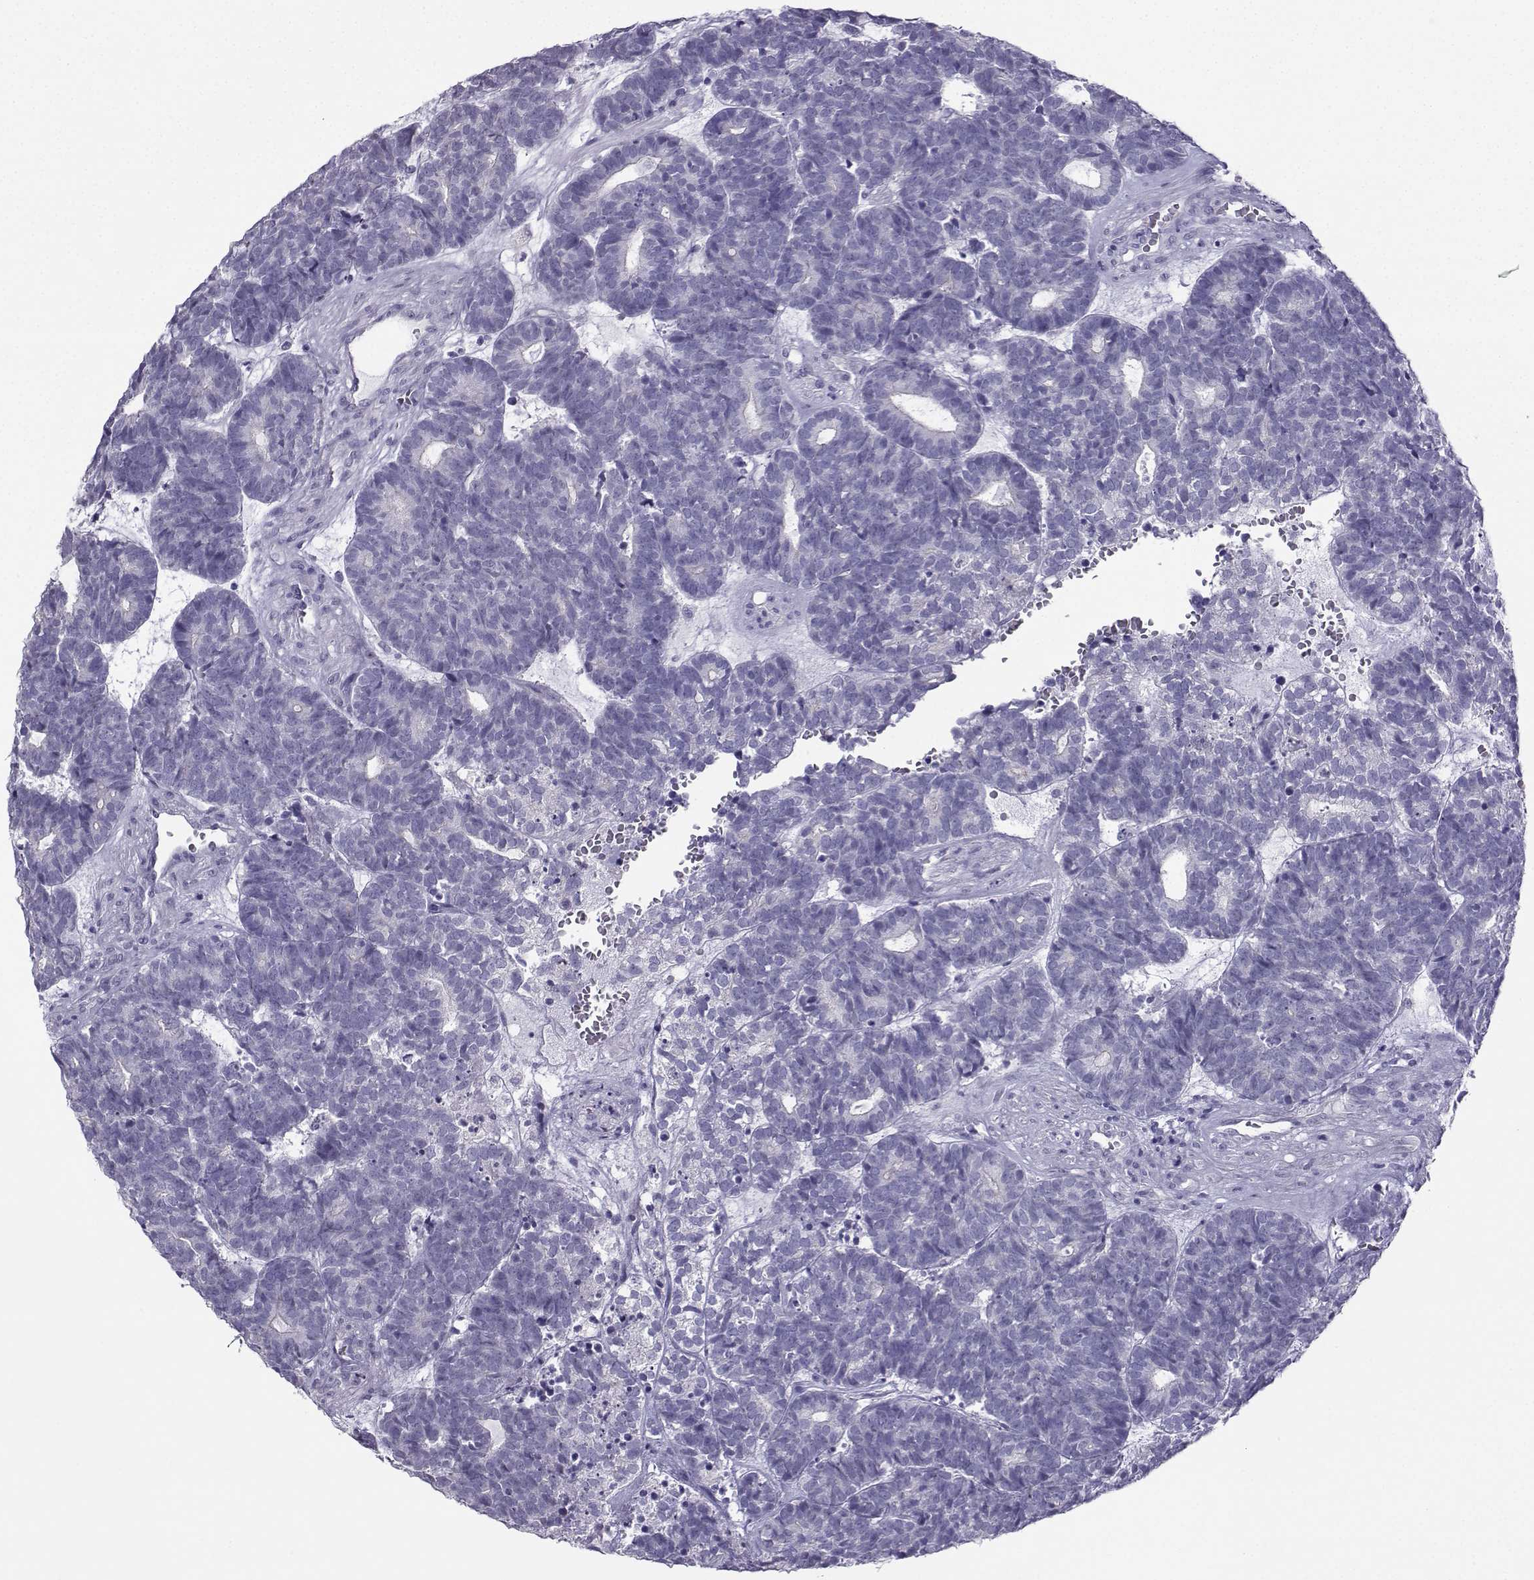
{"staining": {"intensity": "negative", "quantity": "none", "location": "none"}, "tissue": "head and neck cancer", "cell_type": "Tumor cells", "image_type": "cancer", "snomed": [{"axis": "morphology", "description": "Adenocarcinoma, NOS"}, {"axis": "topography", "description": "Head-Neck"}], "caption": "Human head and neck adenocarcinoma stained for a protein using immunohistochemistry demonstrates no positivity in tumor cells.", "gene": "KIF17", "patient": {"sex": "female", "age": 81}}